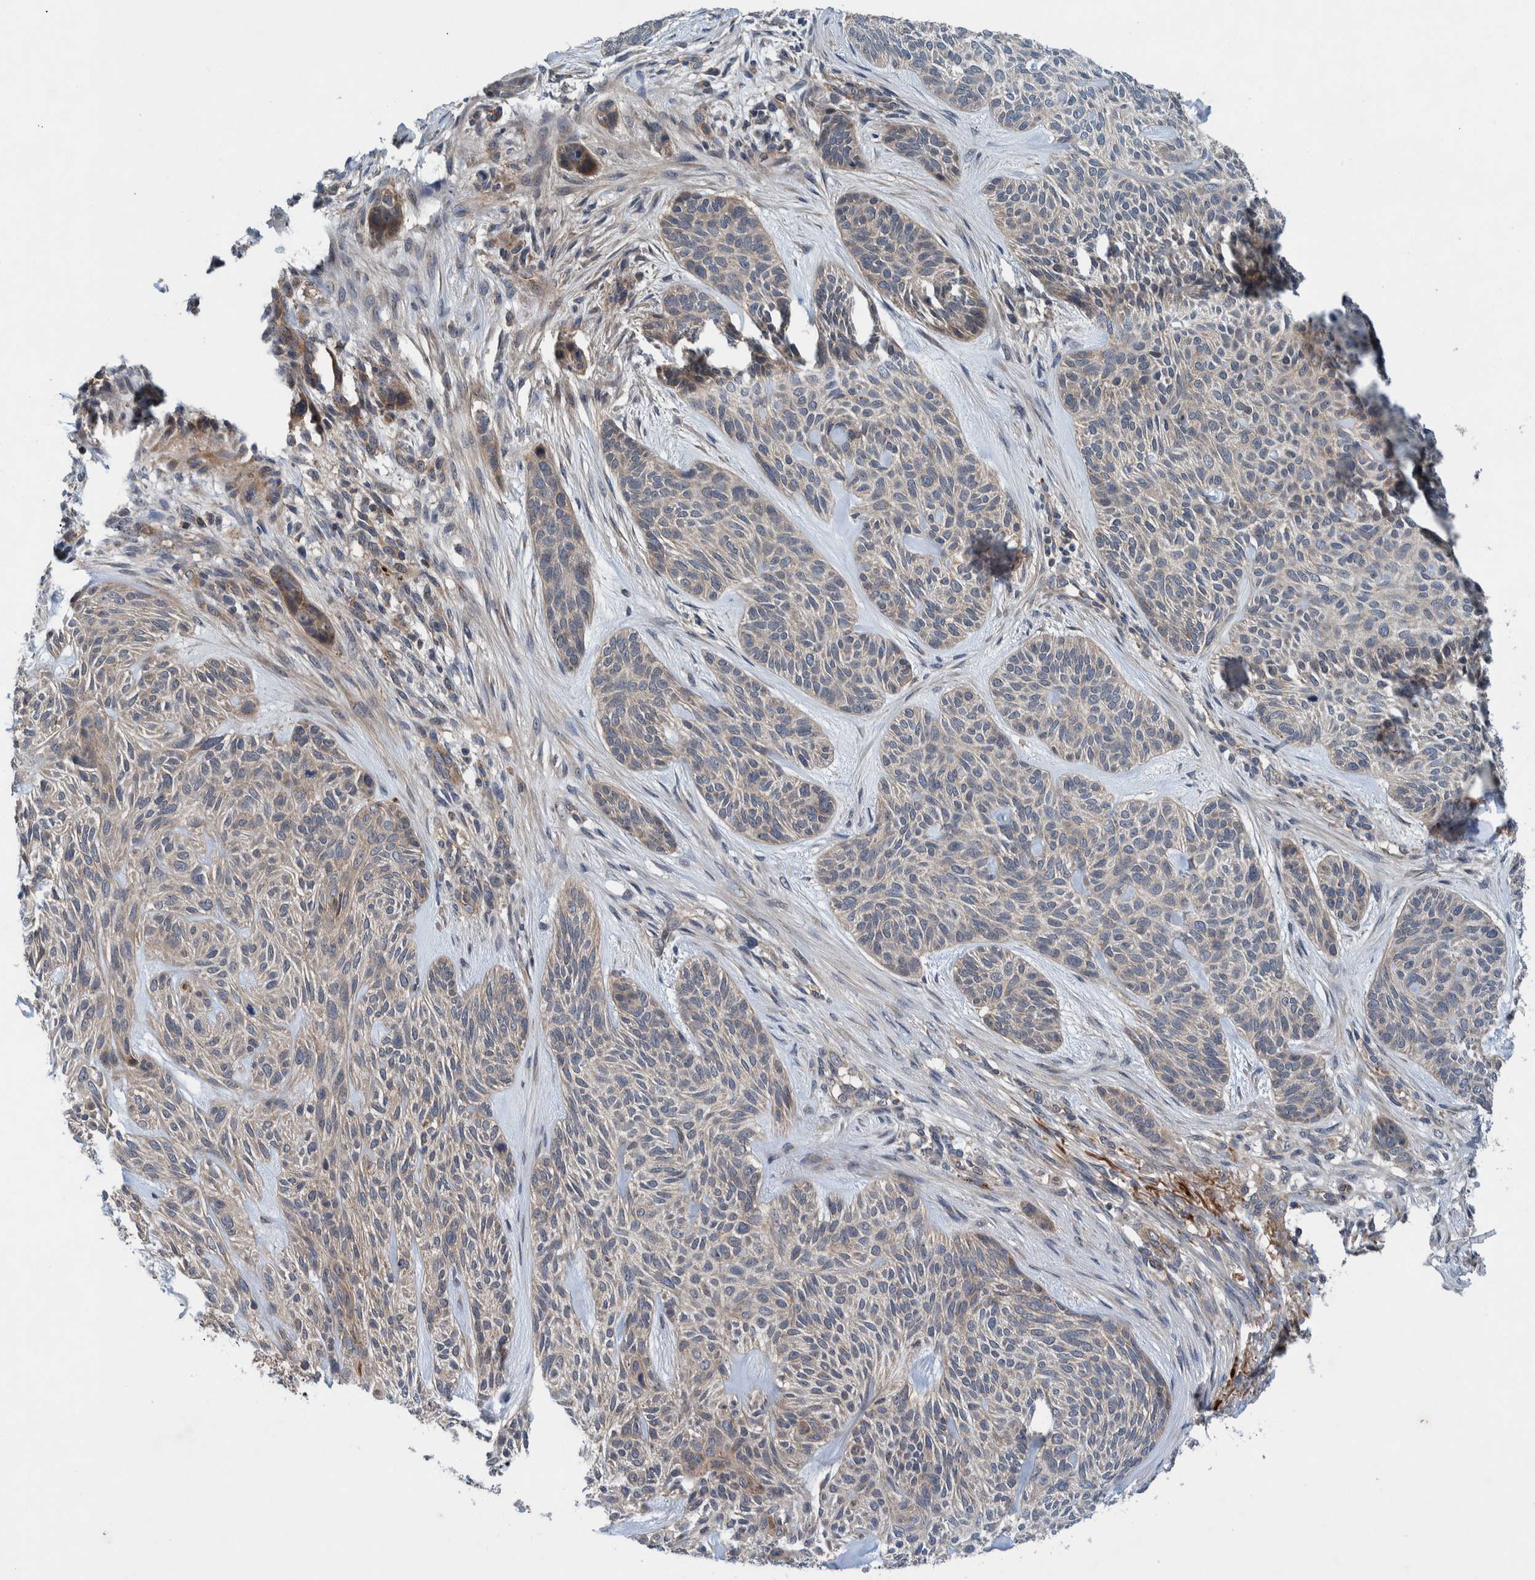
{"staining": {"intensity": "weak", "quantity": "<25%", "location": "cytoplasmic/membranous"}, "tissue": "skin cancer", "cell_type": "Tumor cells", "image_type": "cancer", "snomed": [{"axis": "morphology", "description": "Basal cell carcinoma"}, {"axis": "topography", "description": "Skin"}], "caption": "Human skin cancer stained for a protein using immunohistochemistry shows no staining in tumor cells.", "gene": "ITIH3", "patient": {"sex": "male", "age": 55}}